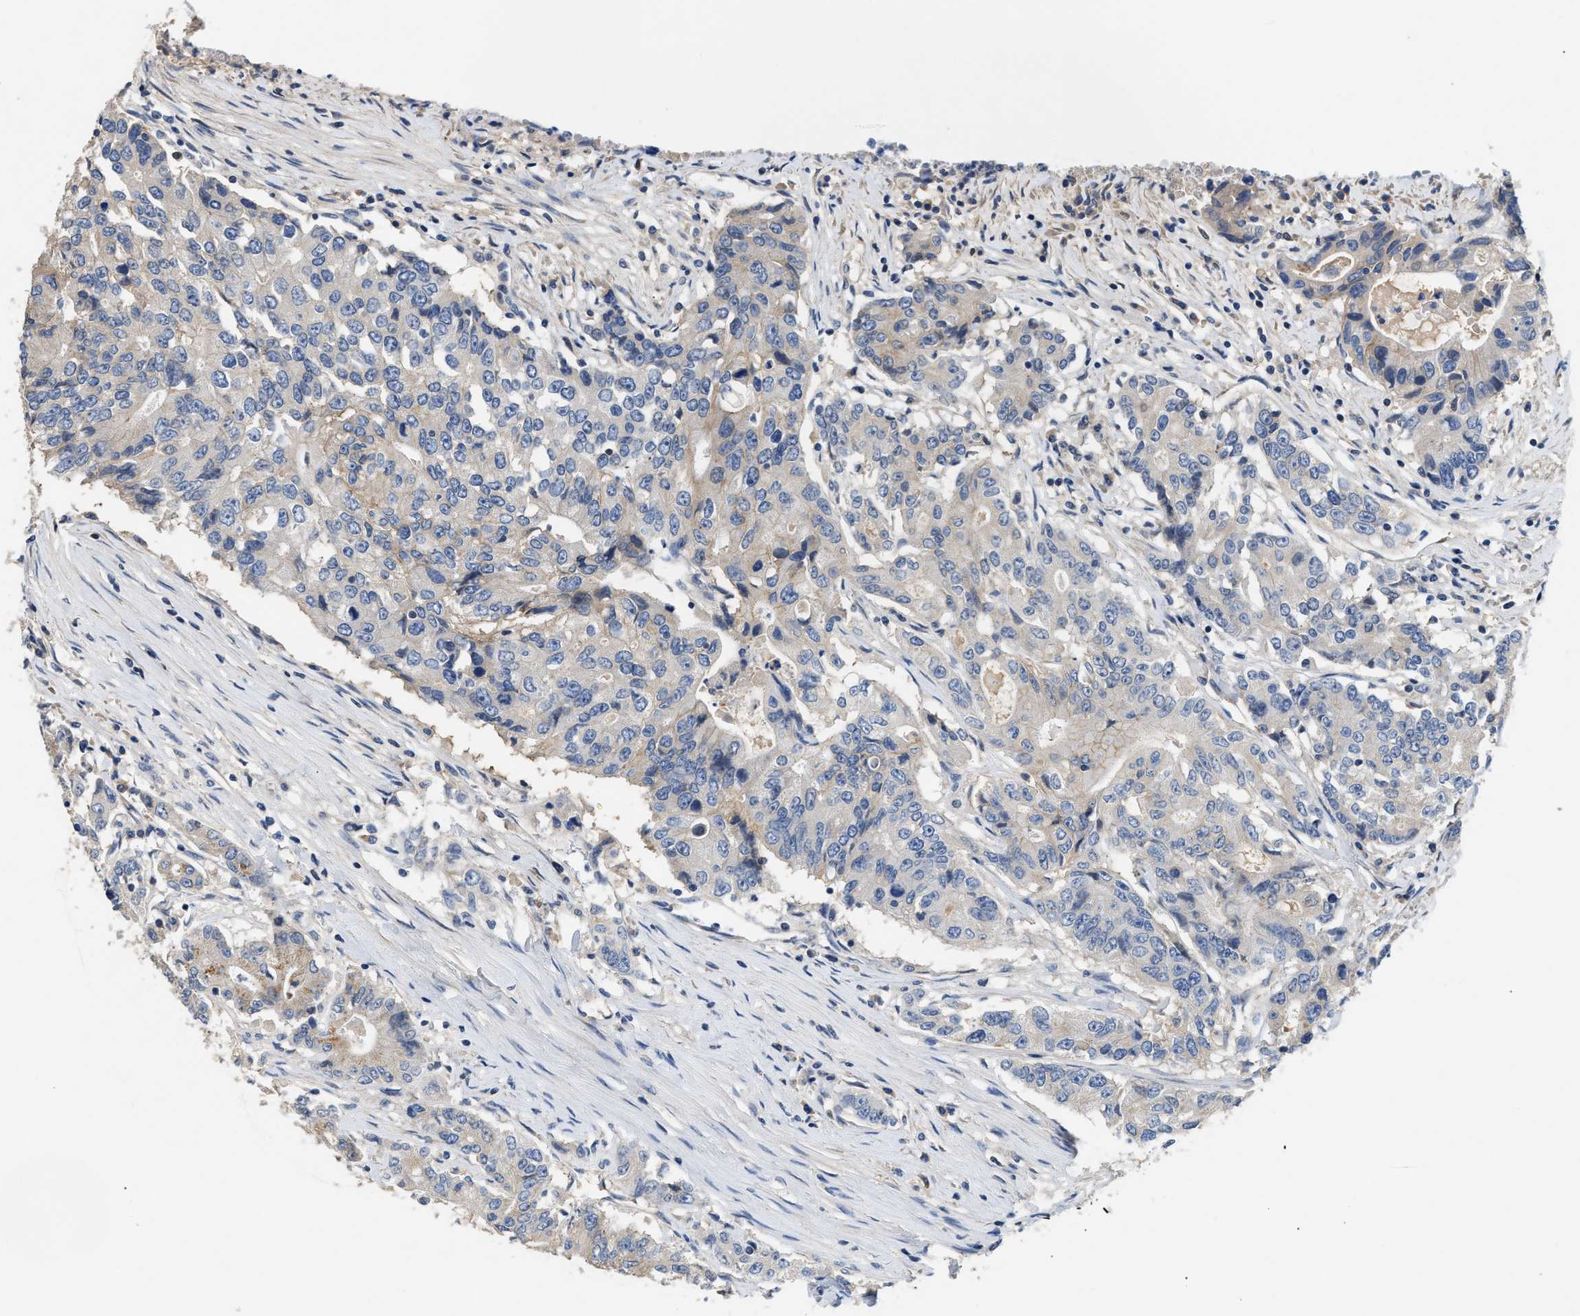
{"staining": {"intensity": "negative", "quantity": "none", "location": "none"}, "tissue": "colorectal cancer", "cell_type": "Tumor cells", "image_type": "cancer", "snomed": [{"axis": "morphology", "description": "Adenocarcinoma, NOS"}, {"axis": "topography", "description": "Colon"}], "caption": "Adenocarcinoma (colorectal) was stained to show a protein in brown. There is no significant positivity in tumor cells.", "gene": "IL17RC", "patient": {"sex": "female", "age": 77}}